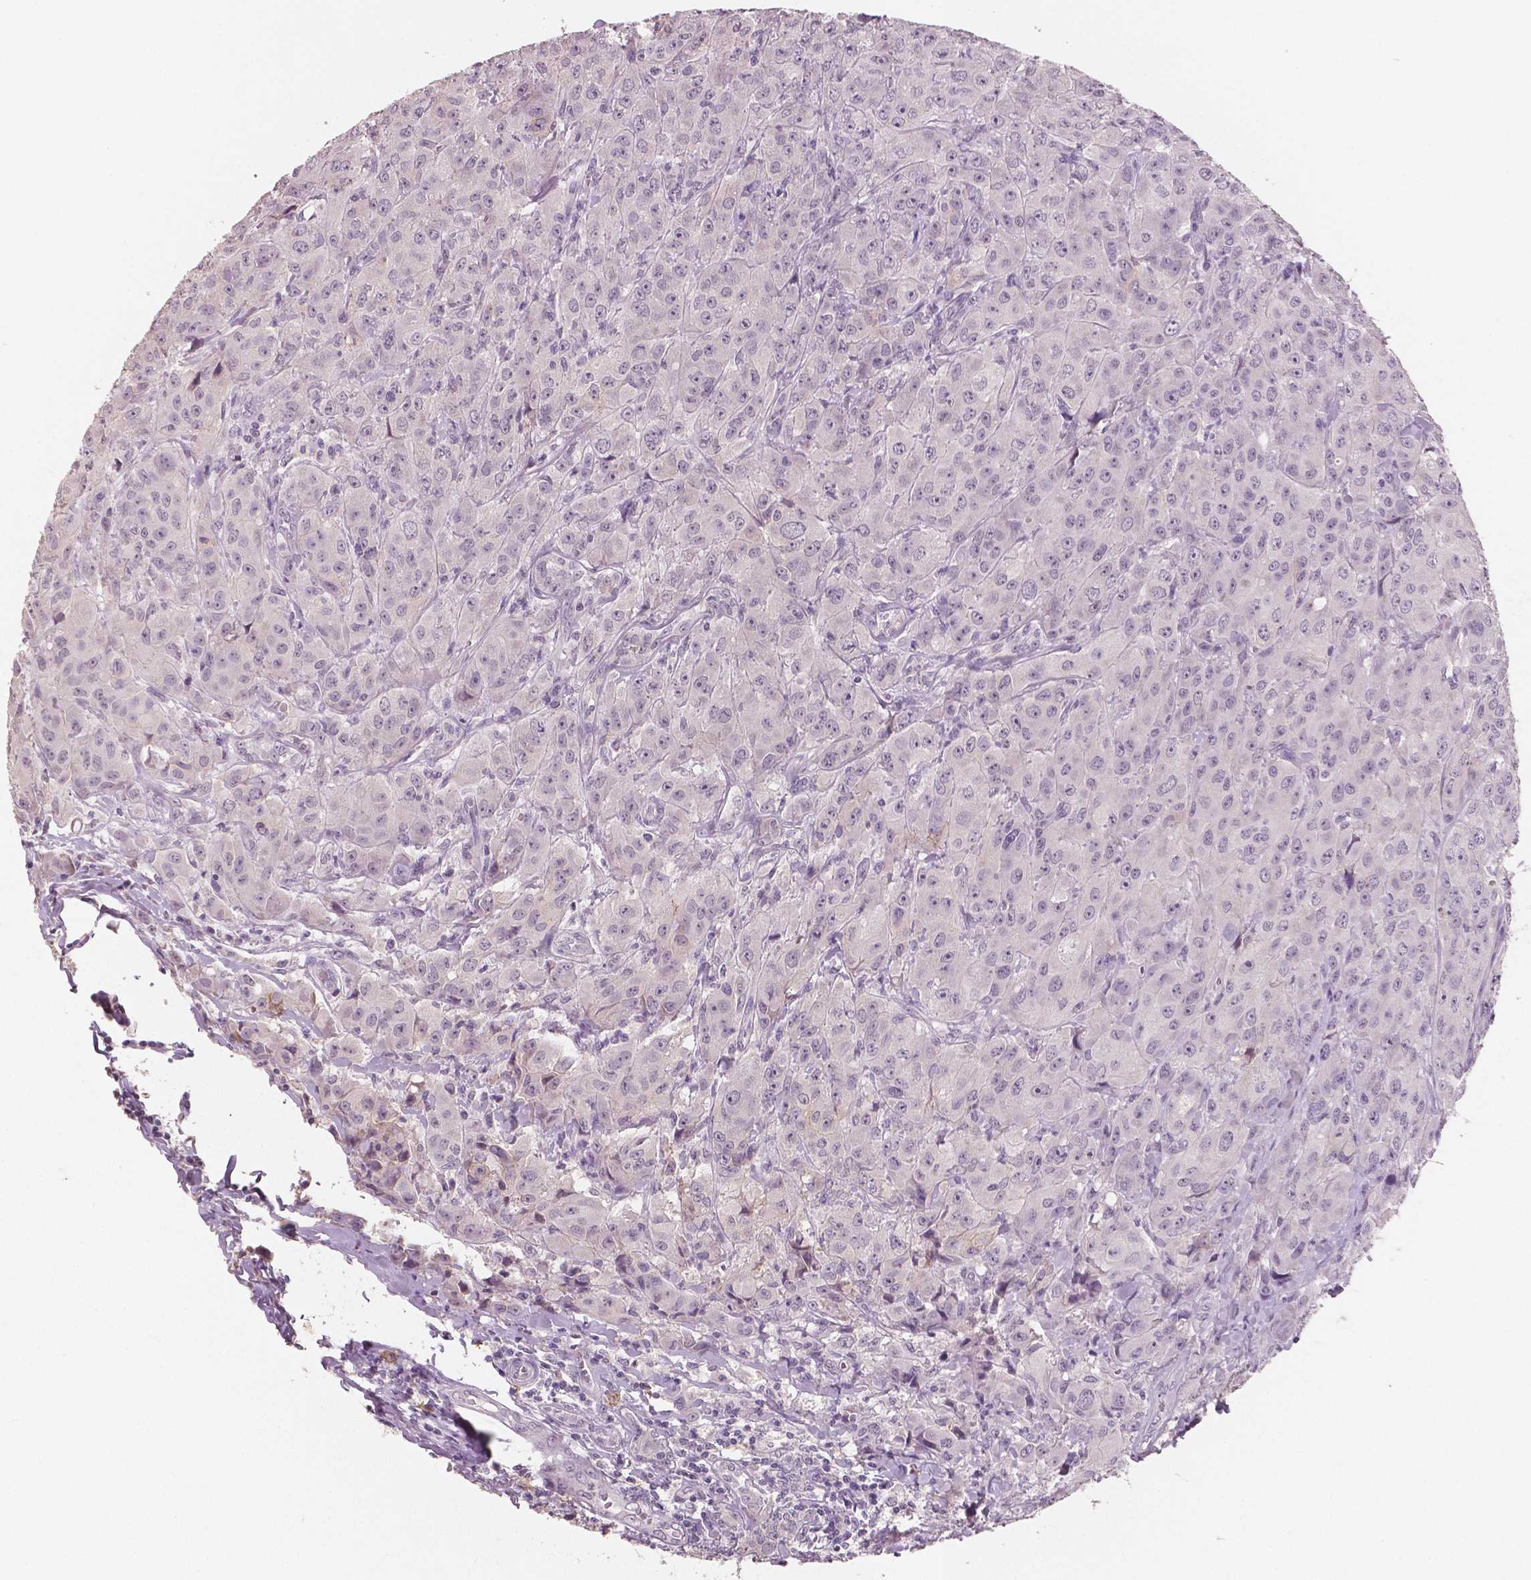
{"staining": {"intensity": "negative", "quantity": "none", "location": "none"}, "tissue": "breast cancer", "cell_type": "Tumor cells", "image_type": "cancer", "snomed": [{"axis": "morphology", "description": "Duct carcinoma"}, {"axis": "topography", "description": "Breast"}], "caption": "Immunohistochemical staining of human breast infiltrating ductal carcinoma exhibits no significant staining in tumor cells.", "gene": "KIT", "patient": {"sex": "female", "age": 43}}